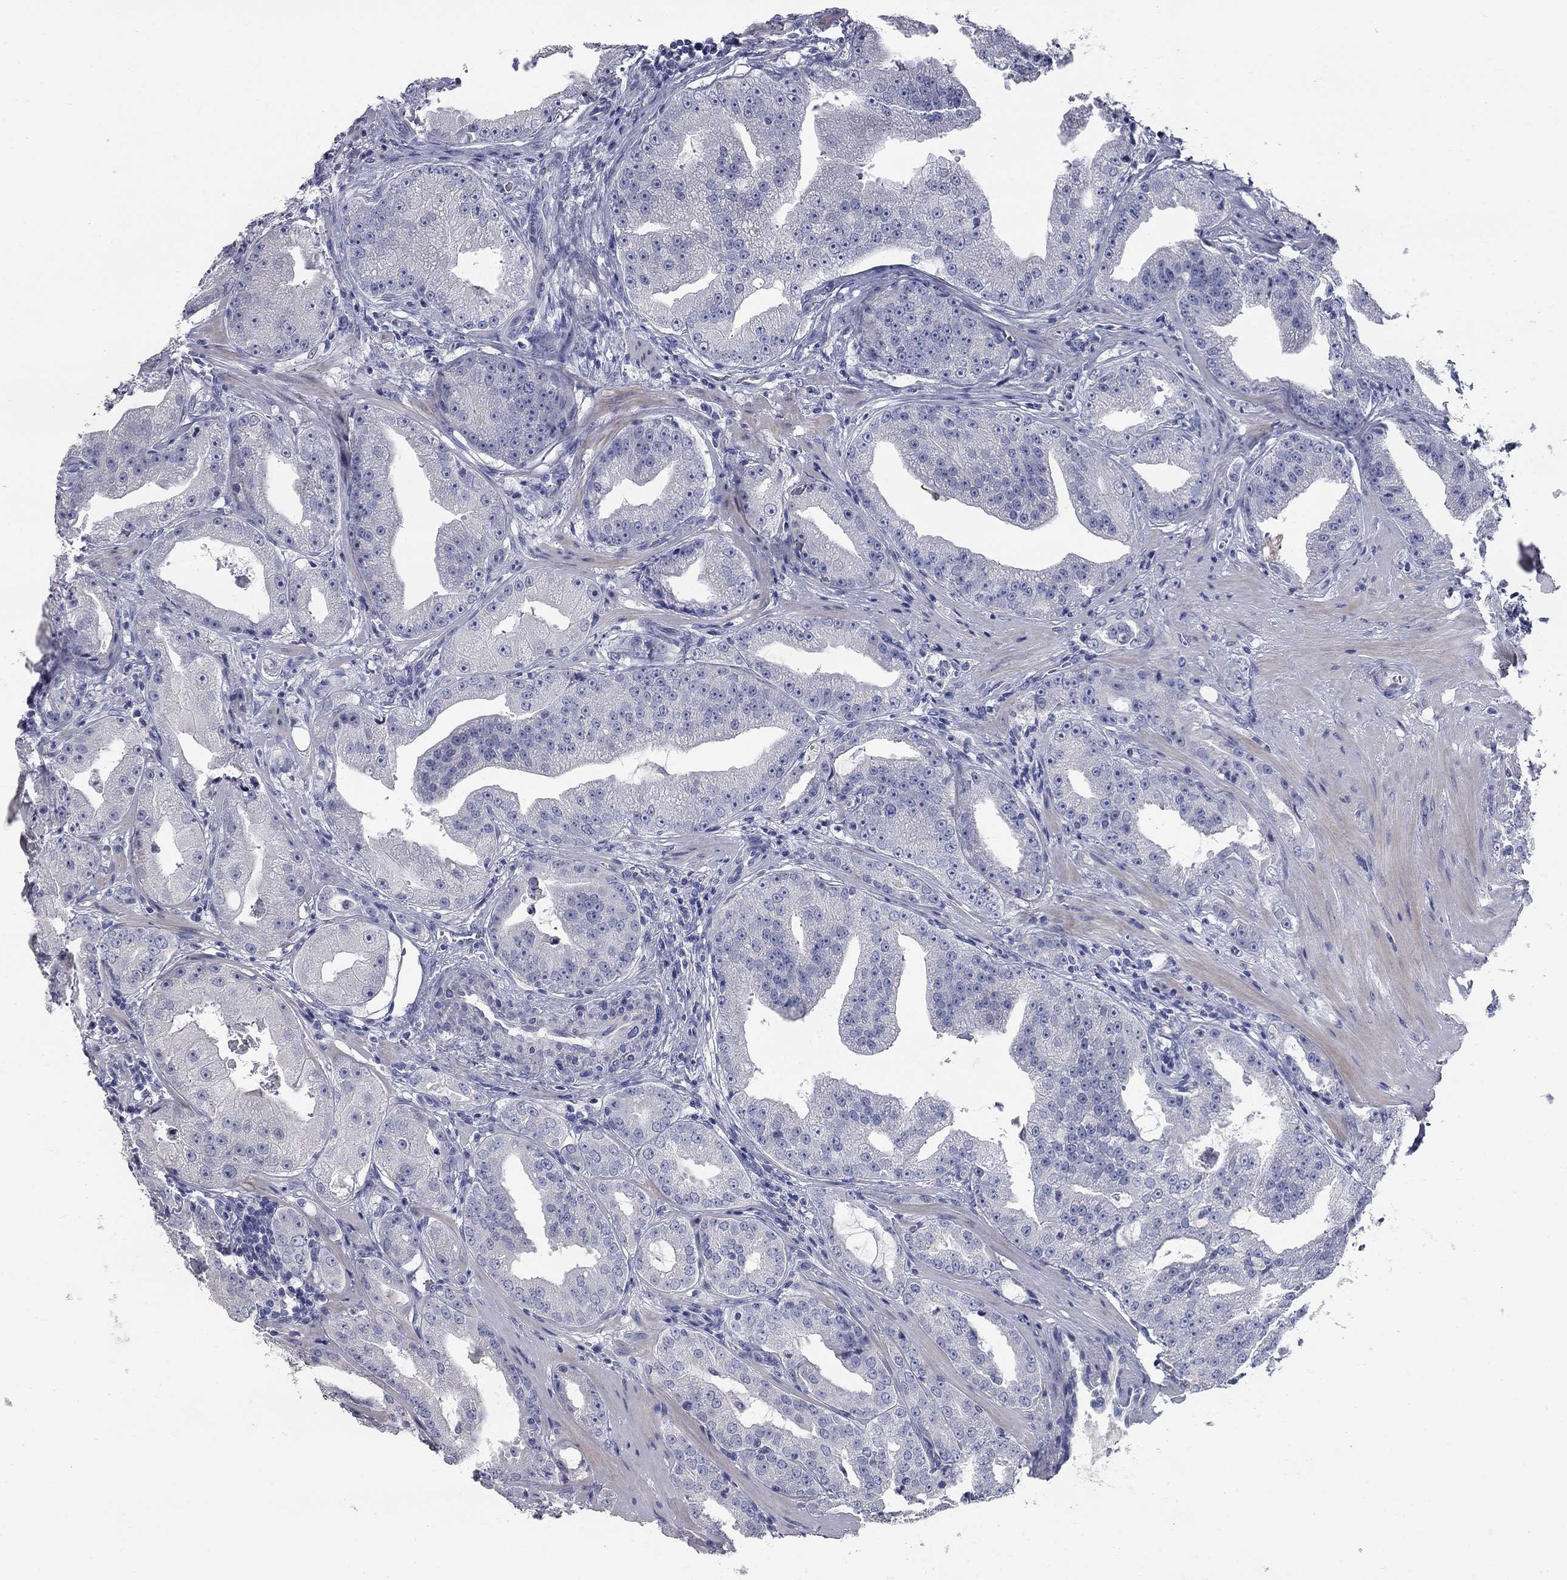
{"staining": {"intensity": "negative", "quantity": "none", "location": "none"}, "tissue": "prostate cancer", "cell_type": "Tumor cells", "image_type": "cancer", "snomed": [{"axis": "morphology", "description": "Adenocarcinoma, Low grade"}, {"axis": "topography", "description": "Prostate"}], "caption": "Tumor cells show no significant positivity in low-grade adenocarcinoma (prostate).", "gene": "SYT12", "patient": {"sex": "male", "age": 62}}